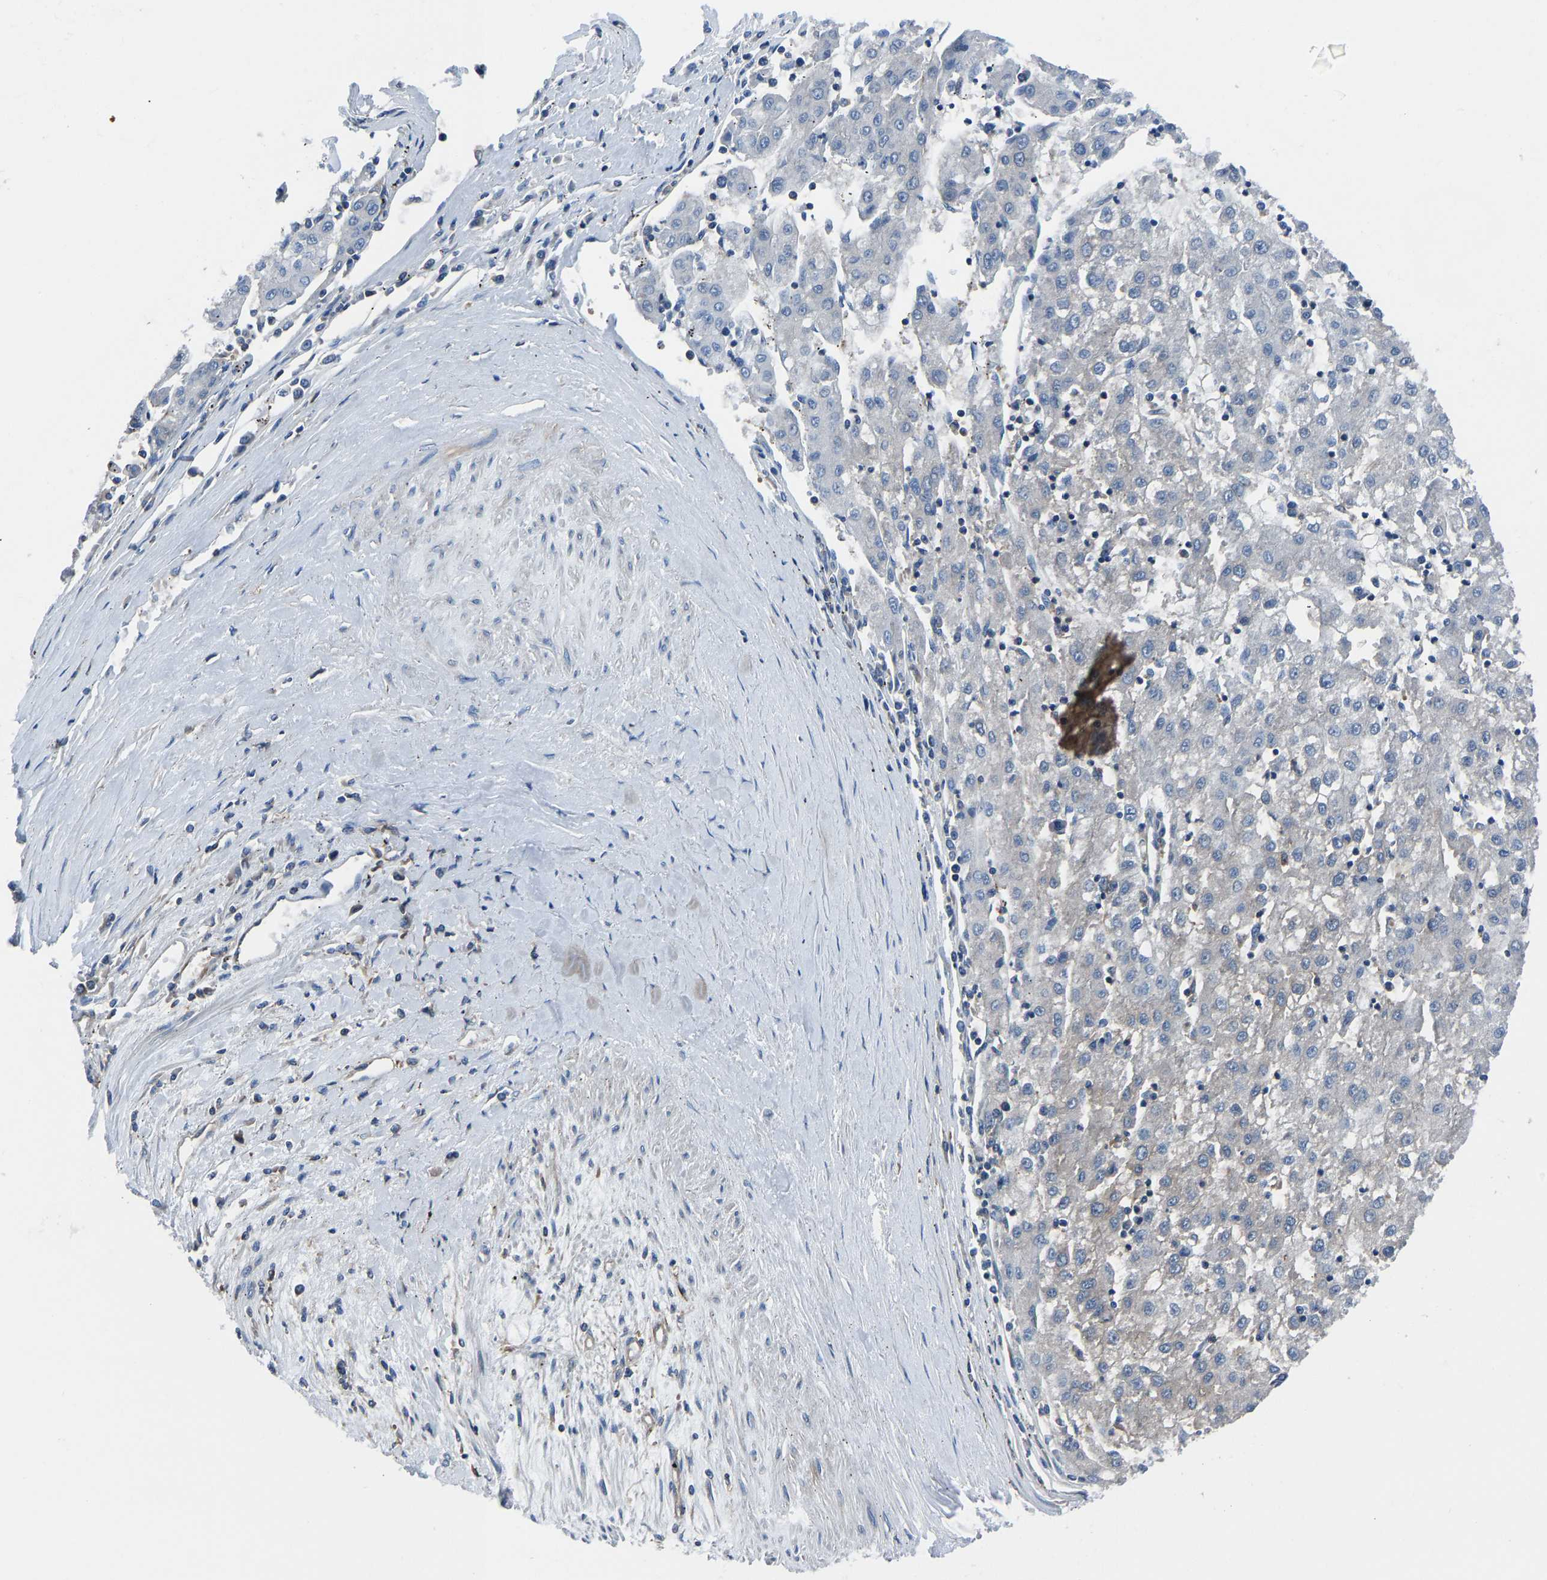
{"staining": {"intensity": "negative", "quantity": "none", "location": "none"}, "tissue": "liver cancer", "cell_type": "Tumor cells", "image_type": "cancer", "snomed": [{"axis": "morphology", "description": "Carcinoma, Hepatocellular, NOS"}, {"axis": "topography", "description": "Liver"}], "caption": "This image is of liver cancer (hepatocellular carcinoma) stained with immunohistochemistry (IHC) to label a protein in brown with the nuclei are counter-stained blue. There is no positivity in tumor cells.", "gene": "PRKAR1A", "patient": {"sex": "male", "age": 72}}